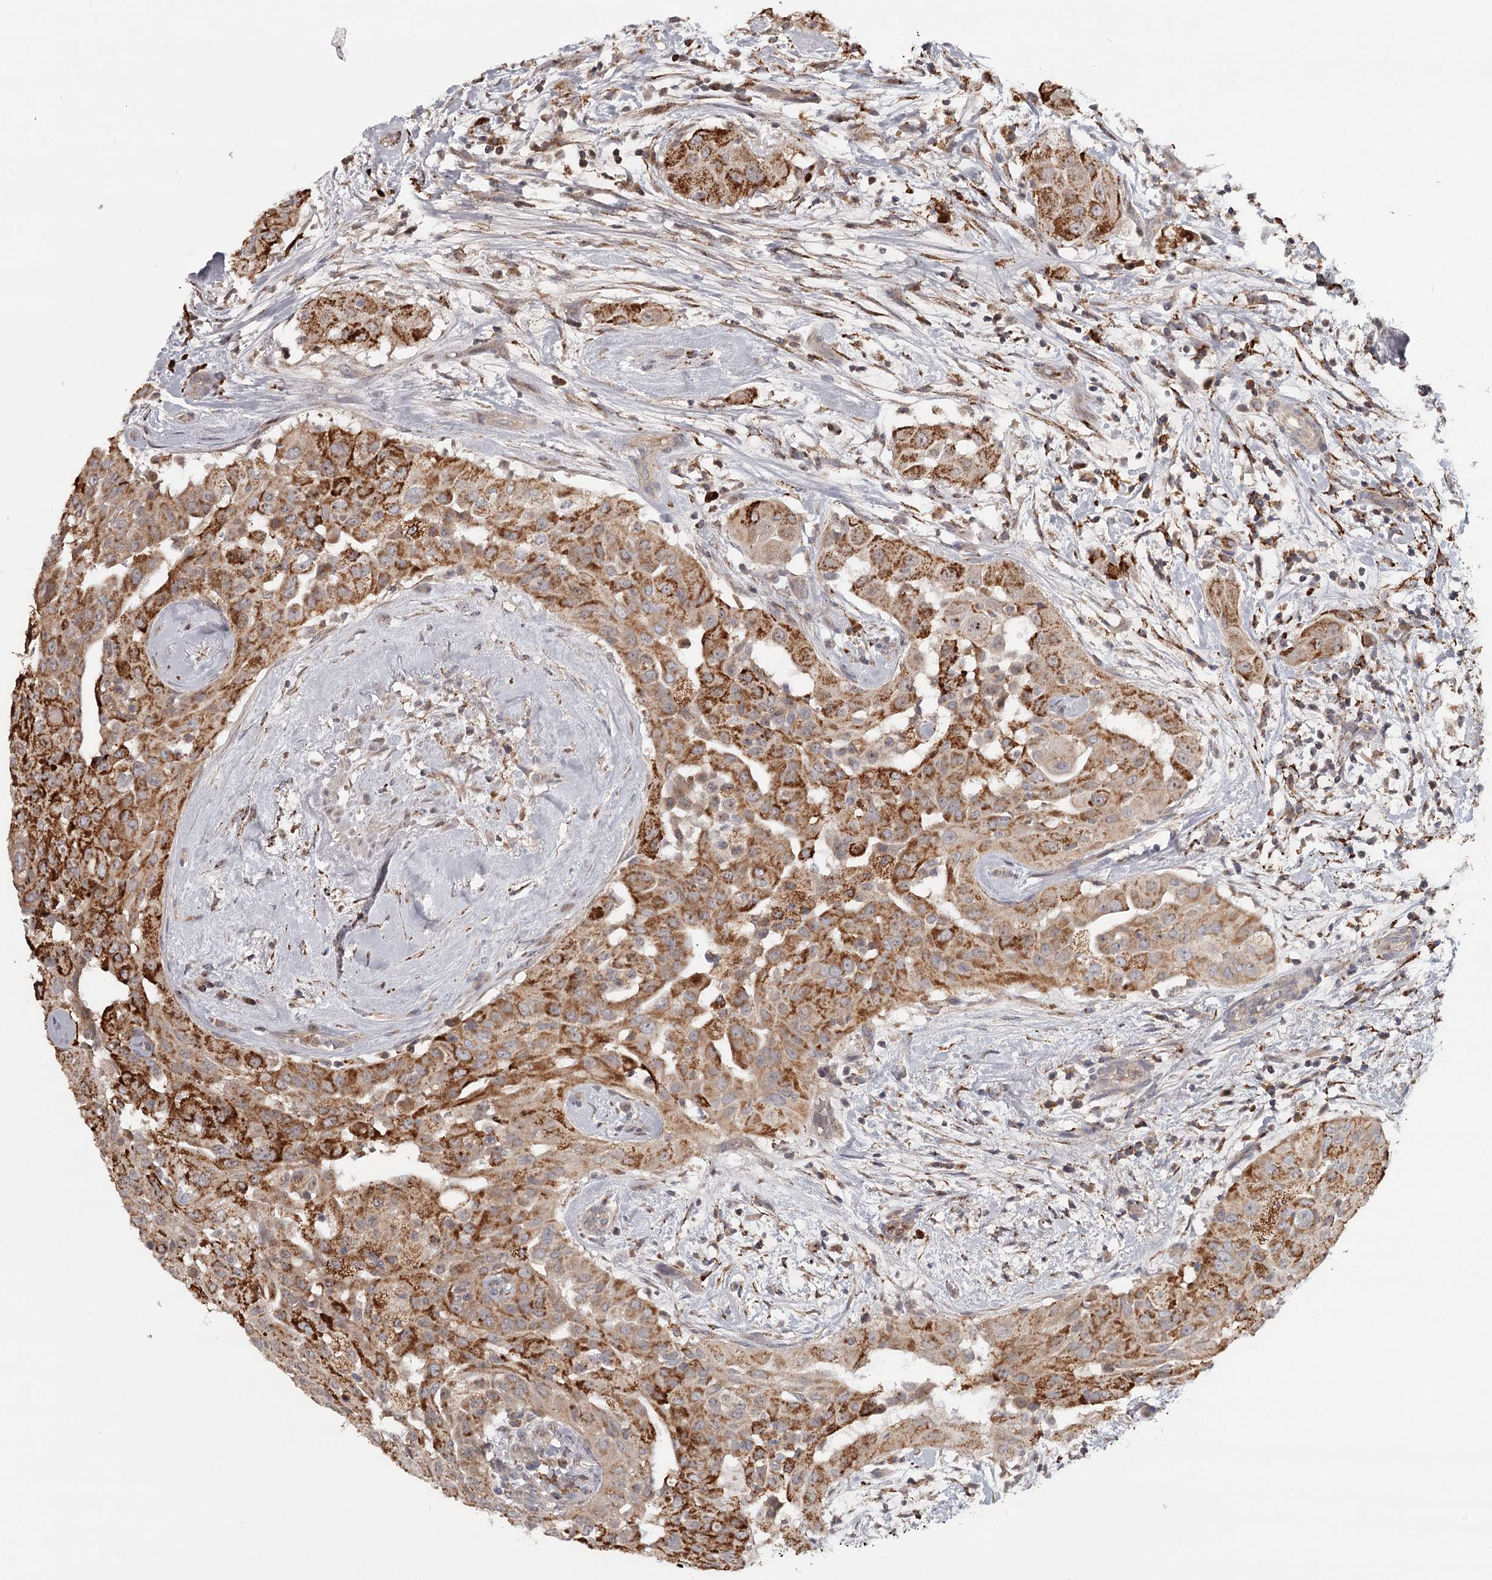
{"staining": {"intensity": "moderate", "quantity": ">75%", "location": "cytoplasmic/membranous"}, "tissue": "thyroid cancer", "cell_type": "Tumor cells", "image_type": "cancer", "snomed": [{"axis": "morphology", "description": "Papillary adenocarcinoma, NOS"}, {"axis": "topography", "description": "Thyroid gland"}], "caption": "Tumor cells exhibit medium levels of moderate cytoplasmic/membranous positivity in about >75% of cells in human thyroid papillary adenocarcinoma.", "gene": "CDC123", "patient": {"sex": "female", "age": 59}}